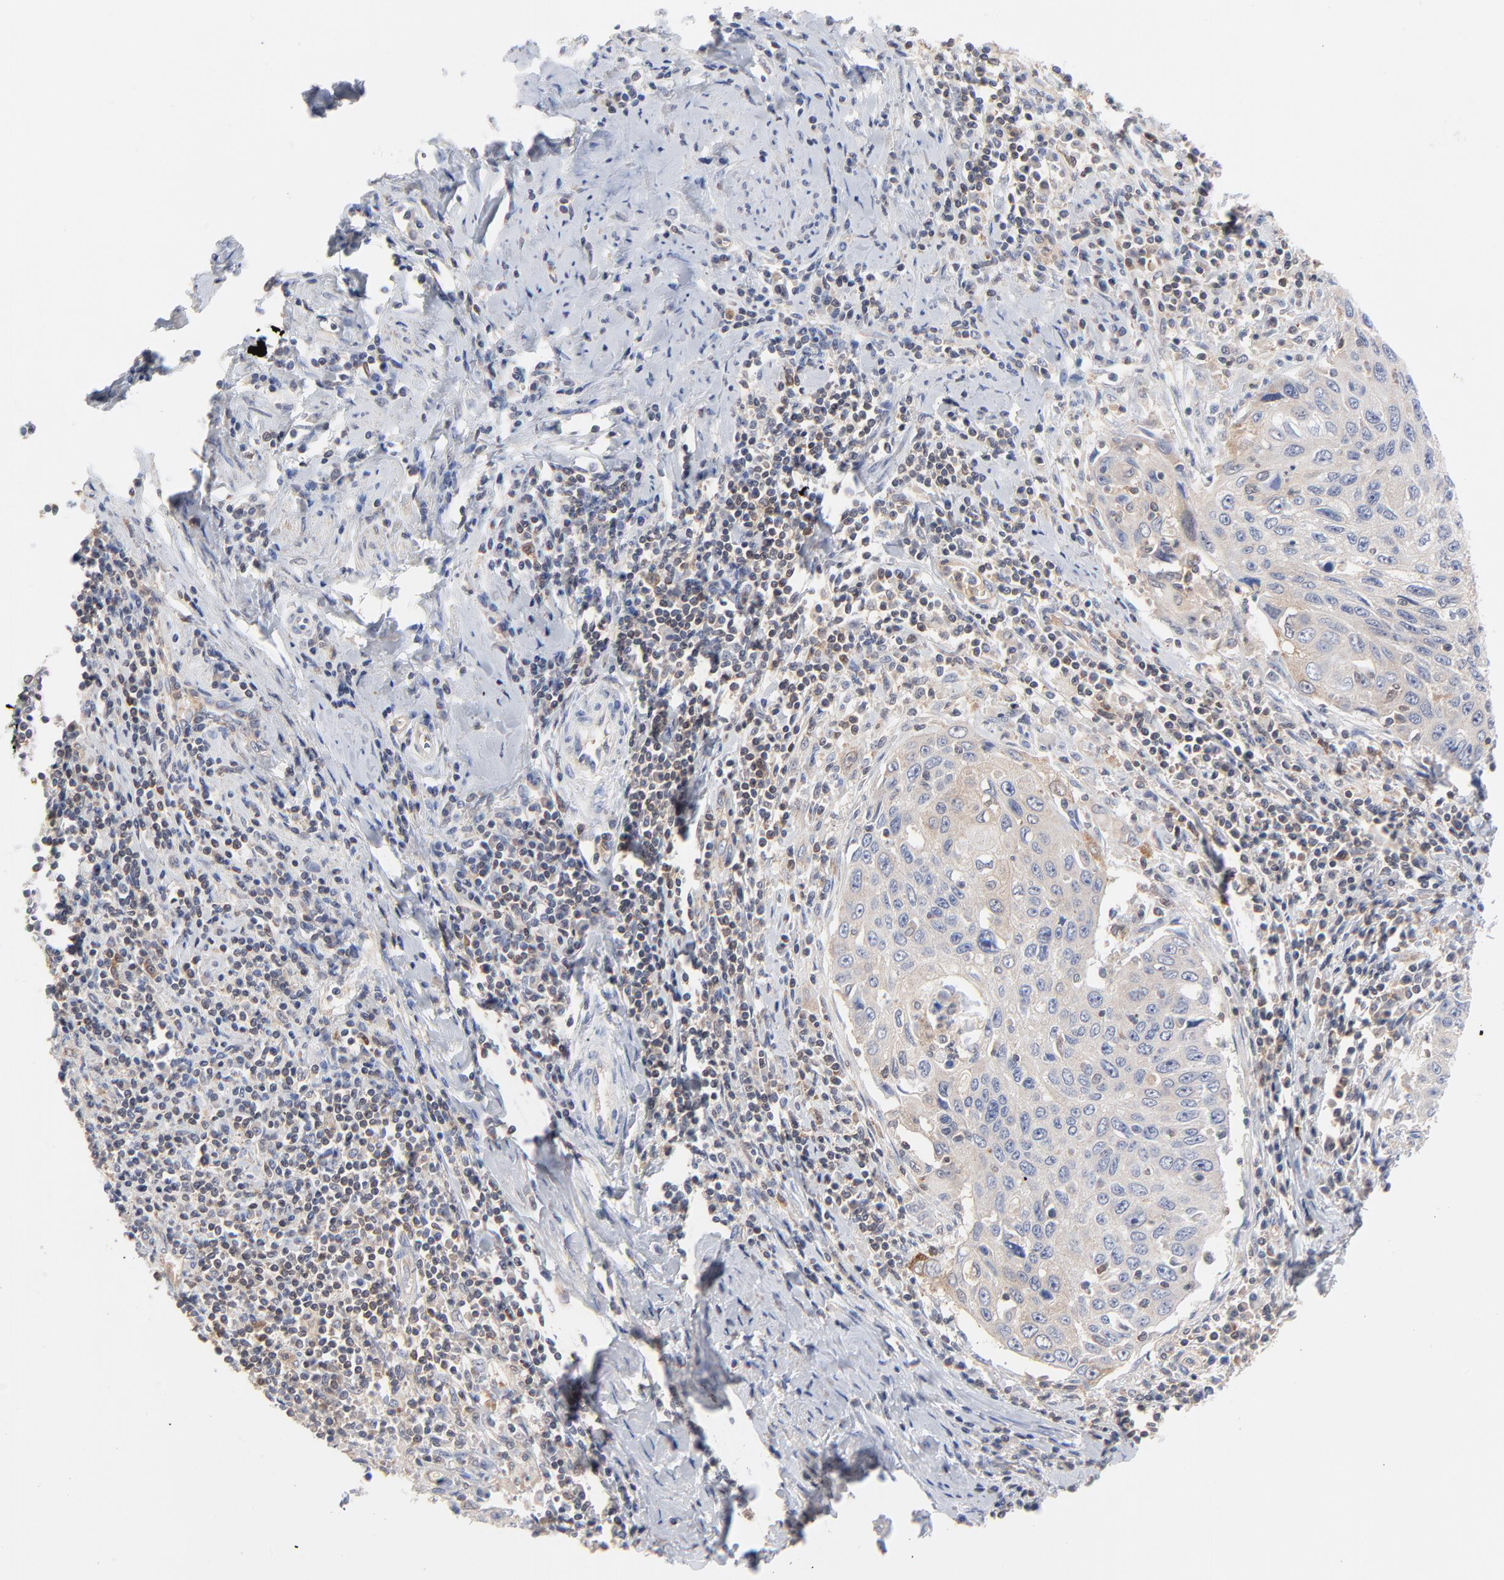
{"staining": {"intensity": "weak", "quantity": ">75%", "location": "cytoplasmic/membranous"}, "tissue": "cervical cancer", "cell_type": "Tumor cells", "image_type": "cancer", "snomed": [{"axis": "morphology", "description": "Squamous cell carcinoma, NOS"}, {"axis": "topography", "description": "Cervix"}], "caption": "The immunohistochemical stain labels weak cytoplasmic/membranous staining in tumor cells of cervical squamous cell carcinoma tissue. (Brightfield microscopy of DAB IHC at high magnification).", "gene": "CAB39L", "patient": {"sex": "female", "age": 53}}